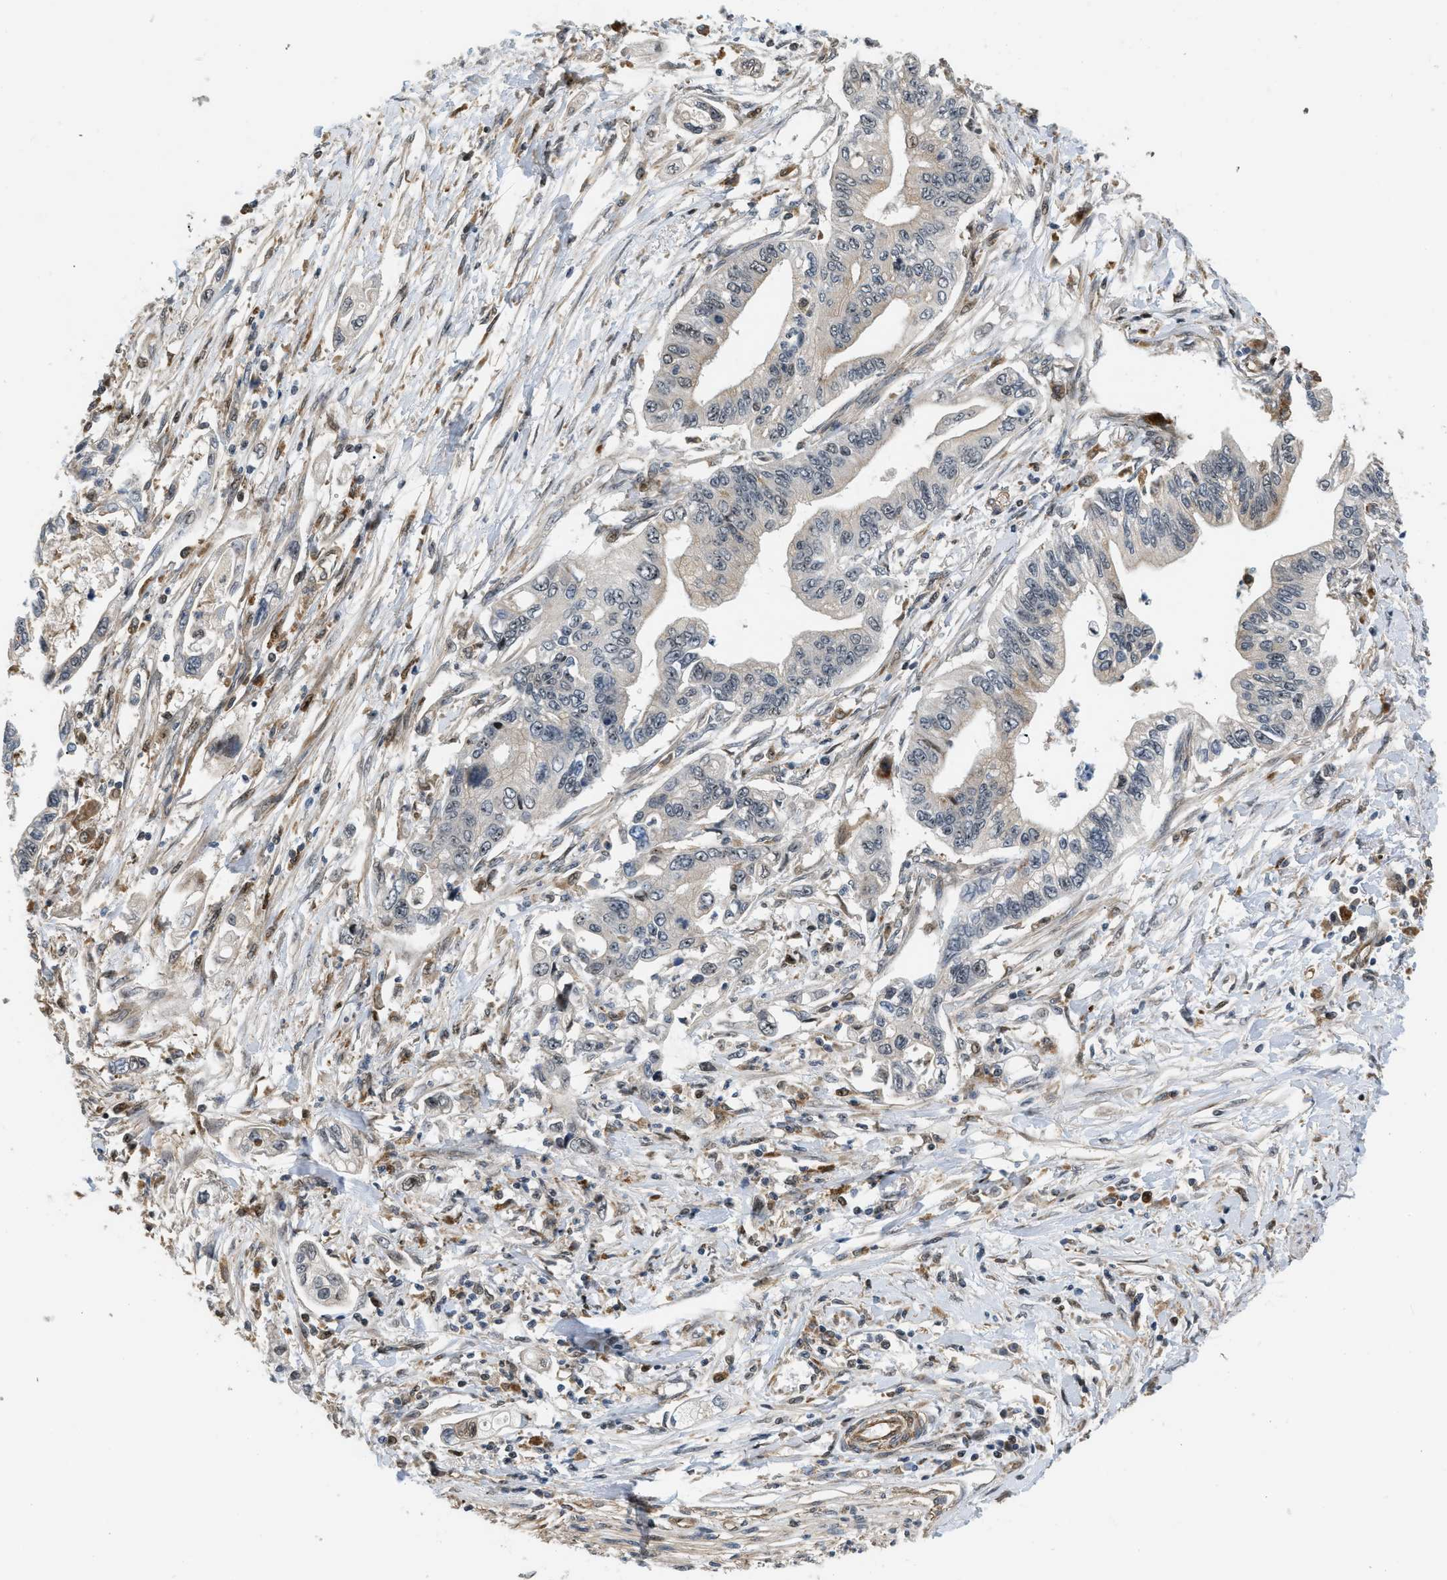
{"staining": {"intensity": "moderate", "quantity": "<25%", "location": "nuclear"}, "tissue": "pancreatic cancer", "cell_type": "Tumor cells", "image_type": "cancer", "snomed": [{"axis": "morphology", "description": "Adenocarcinoma, NOS"}, {"axis": "topography", "description": "Pancreas"}], "caption": "IHC of pancreatic cancer (adenocarcinoma) reveals low levels of moderate nuclear positivity in about <25% of tumor cells.", "gene": "LTA4H", "patient": {"sex": "male", "age": 56}}